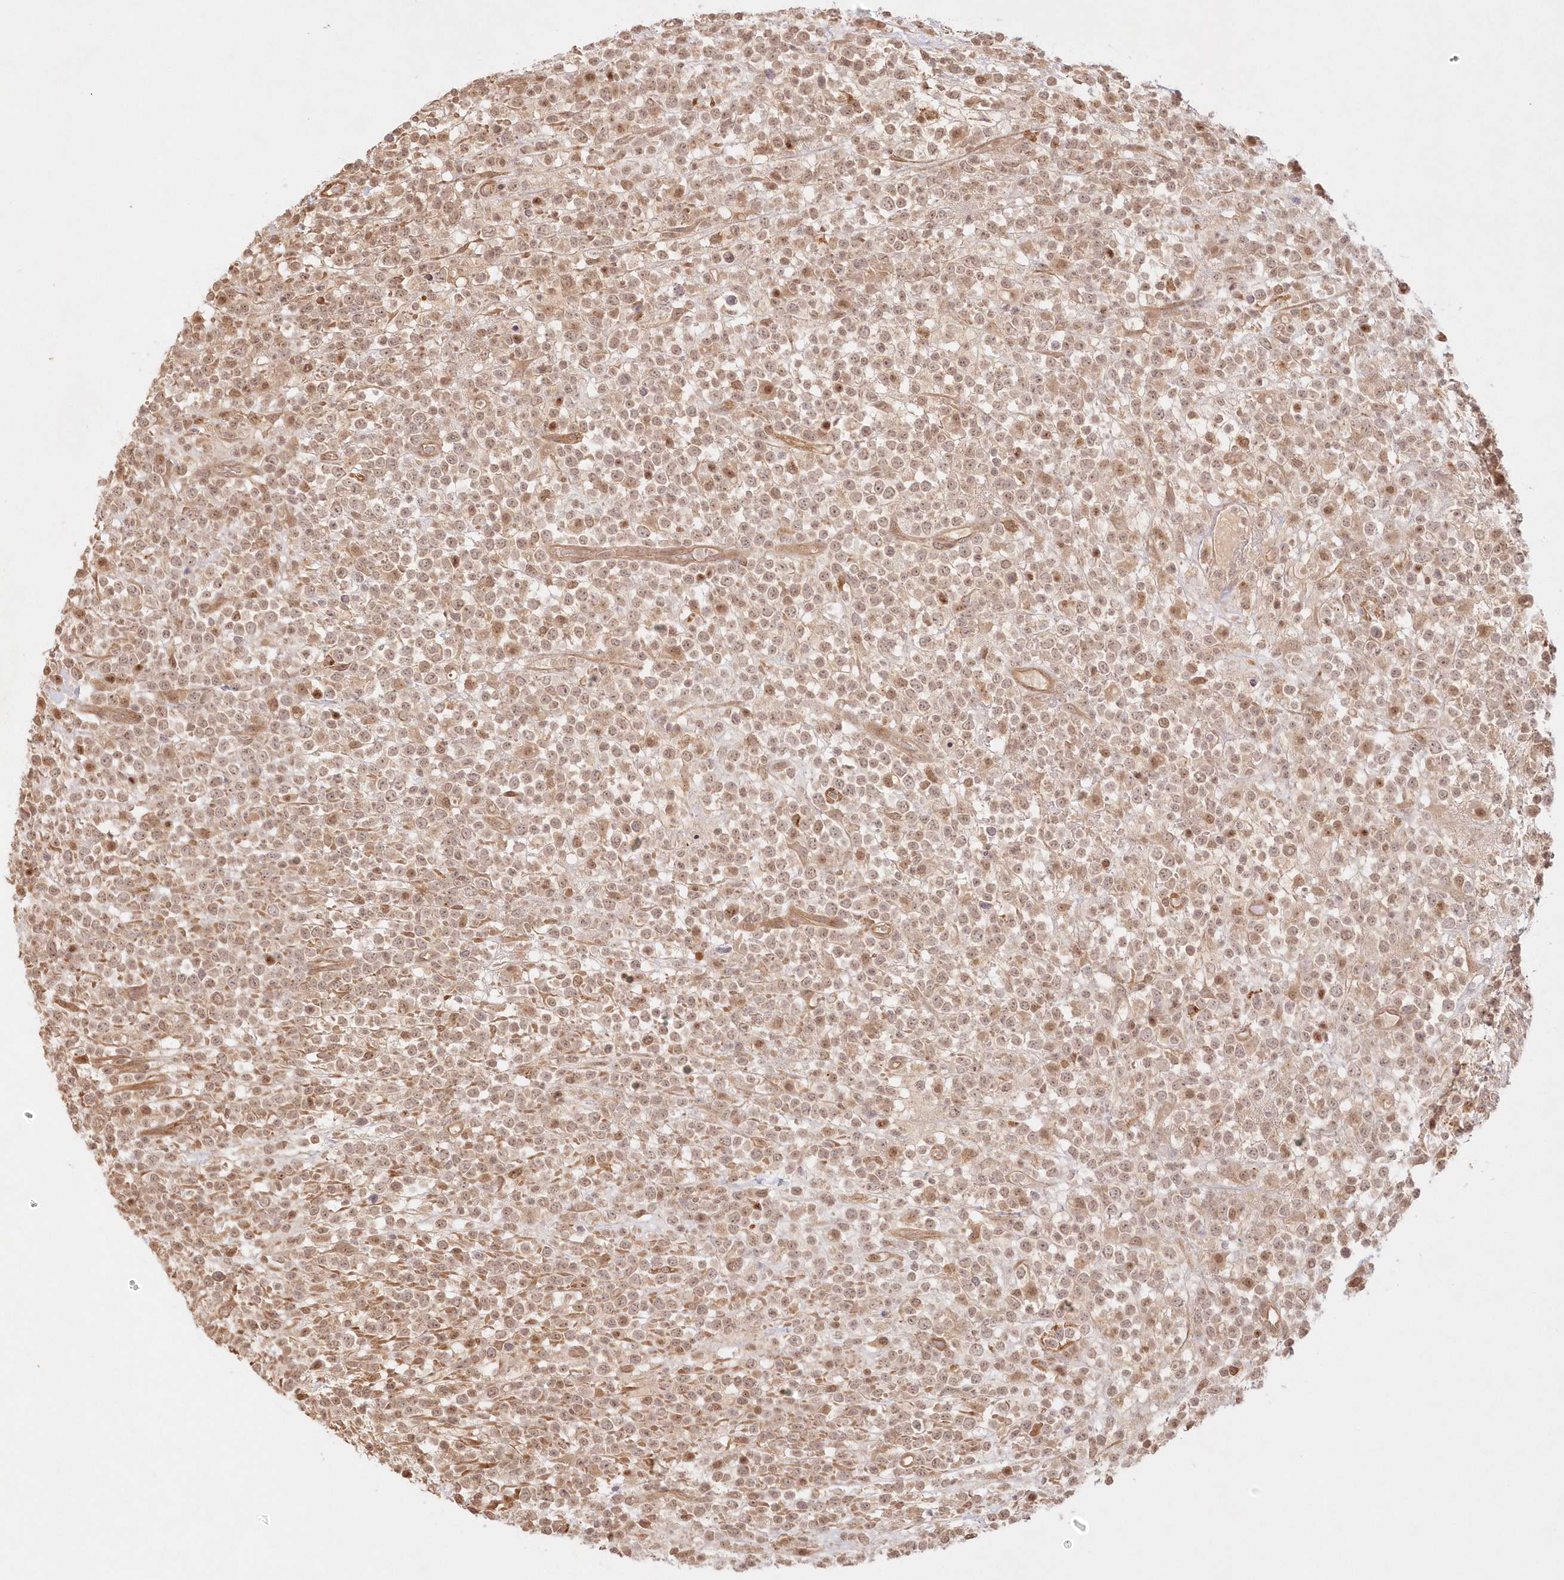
{"staining": {"intensity": "weak", "quantity": ">75%", "location": "cytoplasmic/membranous,nuclear"}, "tissue": "lymphoma", "cell_type": "Tumor cells", "image_type": "cancer", "snomed": [{"axis": "morphology", "description": "Malignant lymphoma, non-Hodgkin's type, High grade"}, {"axis": "topography", "description": "Colon"}], "caption": "Immunohistochemistry (IHC) image of high-grade malignant lymphoma, non-Hodgkin's type stained for a protein (brown), which reveals low levels of weak cytoplasmic/membranous and nuclear positivity in about >75% of tumor cells.", "gene": "KIAA0232", "patient": {"sex": "female", "age": 53}}